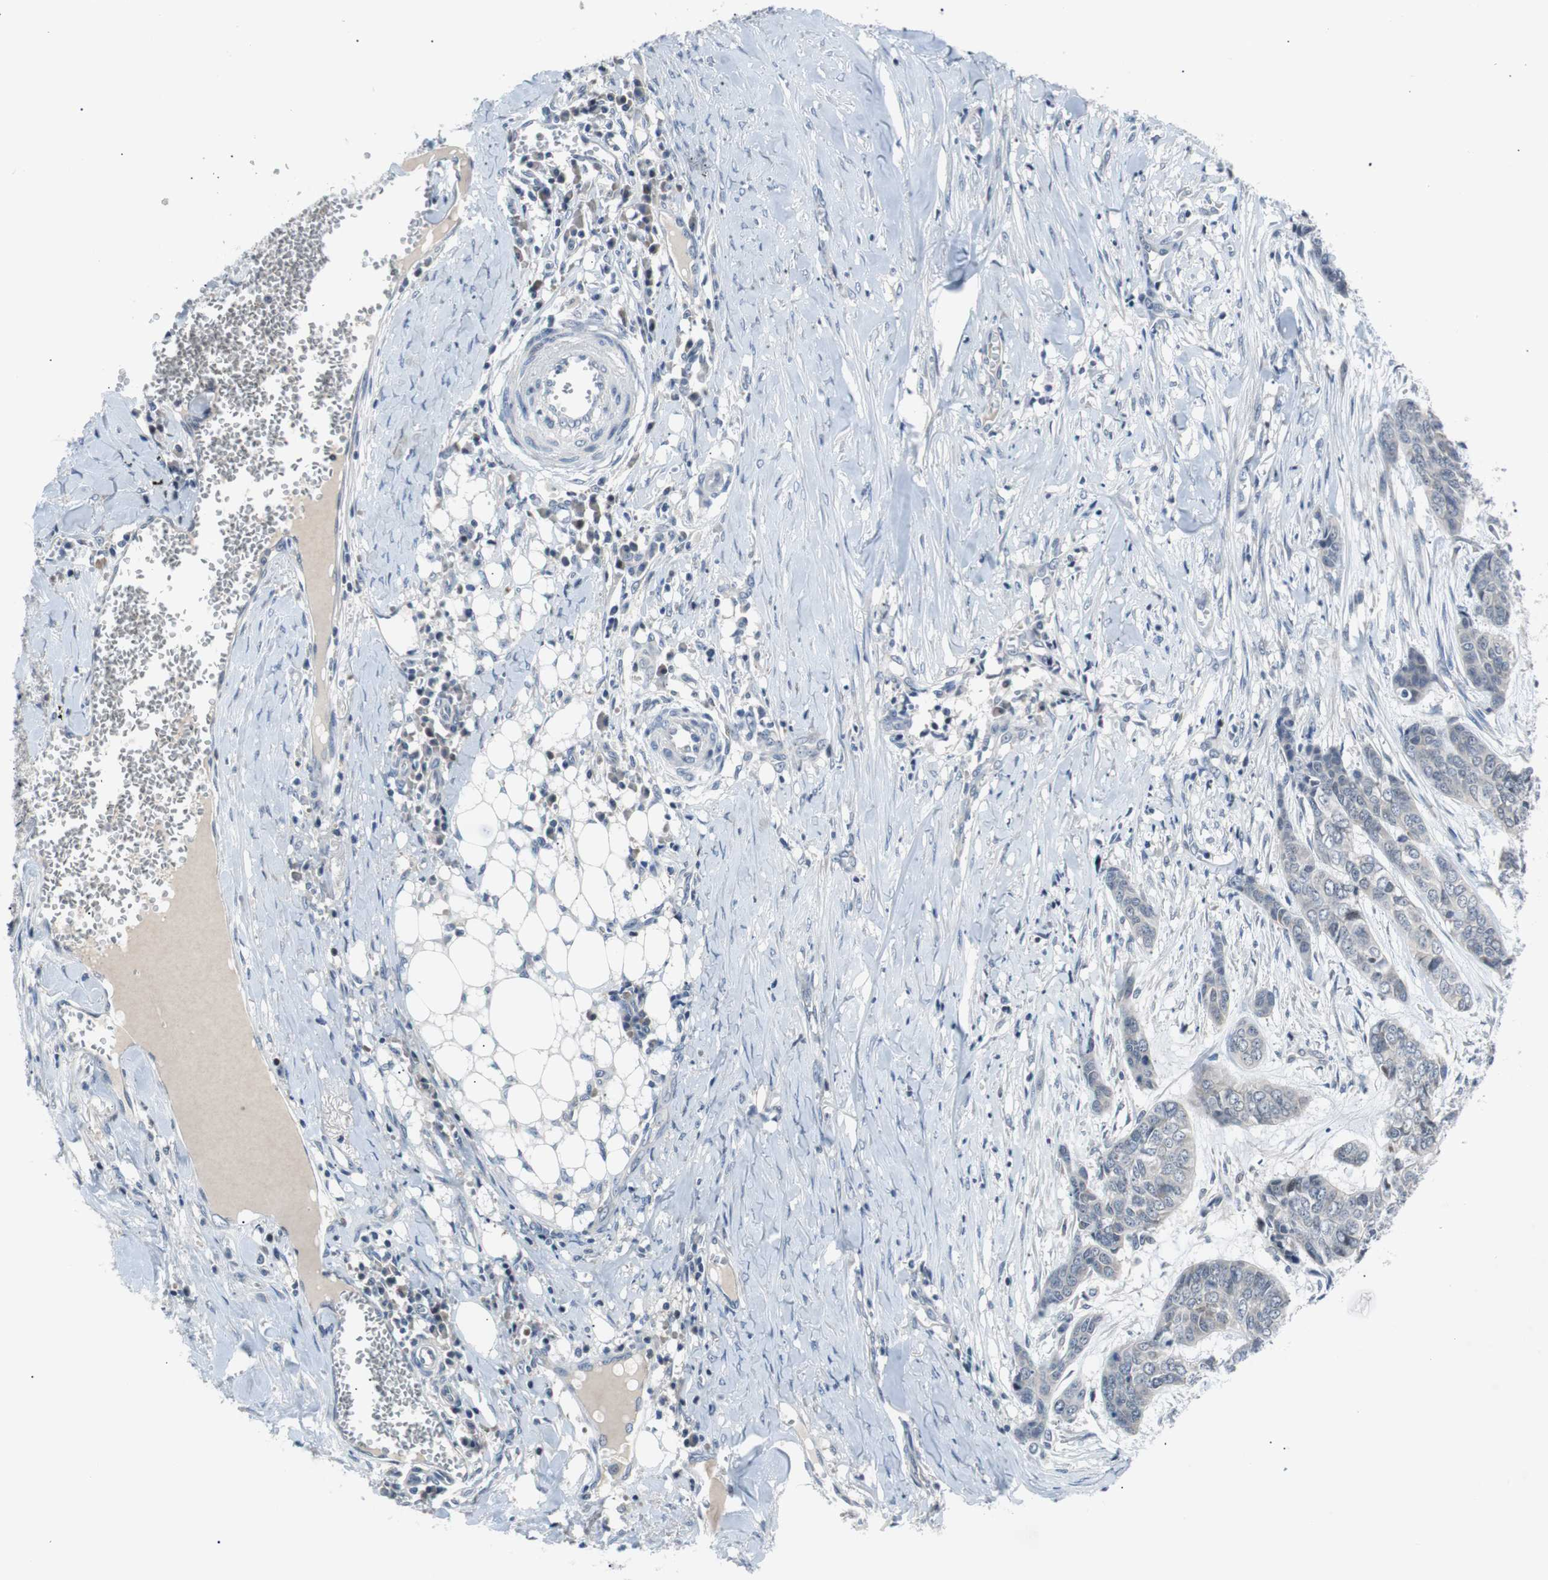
{"staining": {"intensity": "negative", "quantity": "none", "location": "none"}, "tissue": "skin cancer", "cell_type": "Tumor cells", "image_type": "cancer", "snomed": [{"axis": "morphology", "description": "Basal cell carcinoma"}, {"axis": "topography", "description": "Skin"}], "caption": "An immunohistochemistry histopathology image of basal cell carcinoma (skin) is shown. There is no staining in tumor cells of basal cell carcinoma (skin).", "gene": "MAP2K4", "patient": {"sex": "female", "age": 64}}